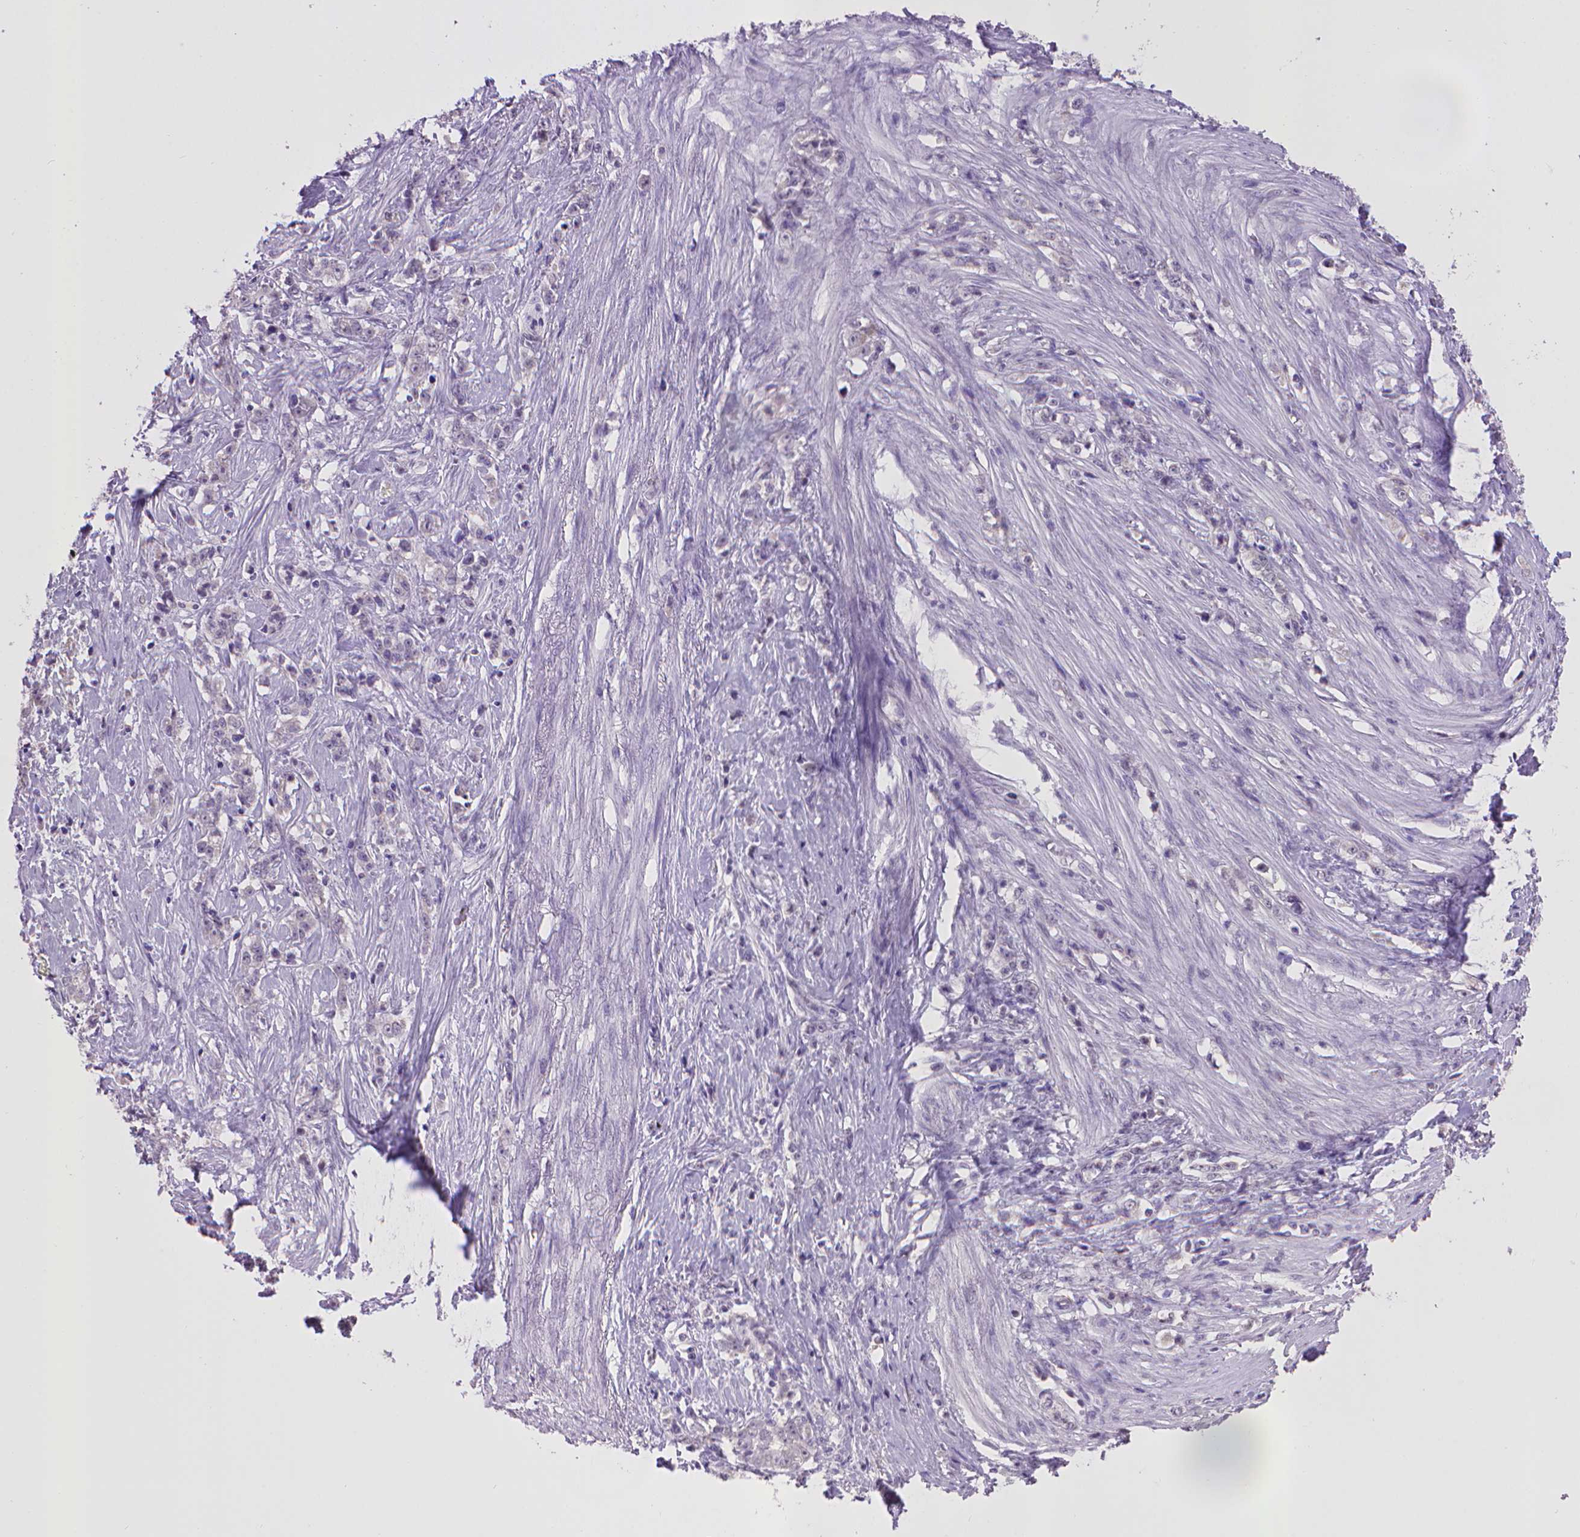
{"staining": {"intensity": "negative", "quantity": "none", "location": "none"}, "tissue": "stomach cancer", "cell_type": "Tumor cells", "image_type": "cancer", "snomed": [{"axis": "morphology", "description": "Adenocarcinoma, NOS"}, {"axis": "topography", "description": "Stomach, lower"}], "caption": "Stomach adenocarcinoma stained for a protein using IHC shows no positivity tumor cells.", "gene": "KMO", "patient": {"sex": "male", "age": 88}}